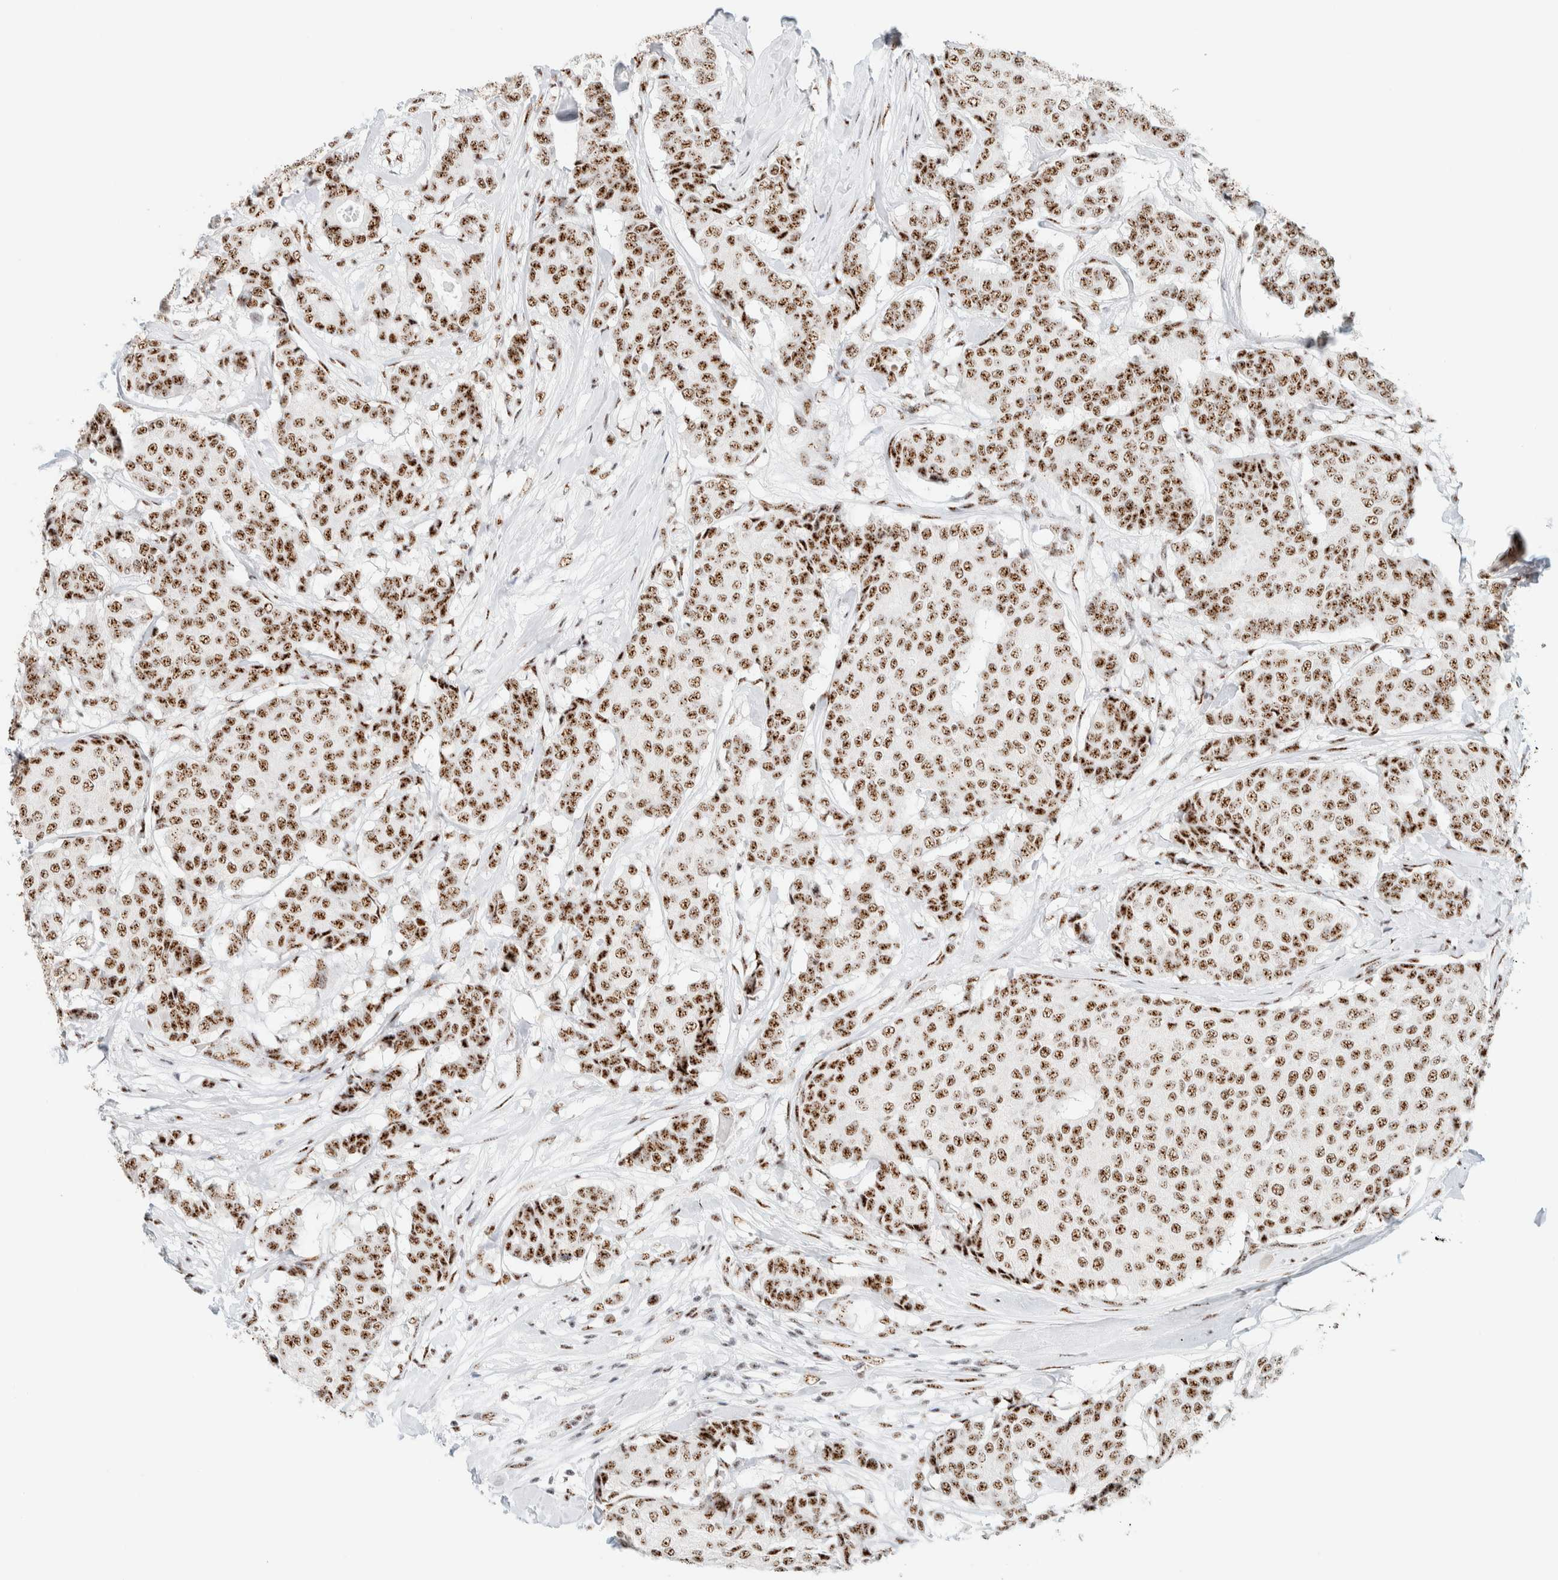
{"staining": {"intensity": "moderate", "quantity": ">75%", "location": "nuclear"}, "tissue": "breast cancer", "cell_type": "Tumor cells", "image_type": "cancer", "snomed": [{"axis": "morphology", "description": "Duct carcinoma"}, {"axis": "topography", "description": "Breast"}], "caption": "DAB immunohistochemical staining of human infiltrating ductal carcinoma (breast) shows moderate nuclear protein staining in approximately >75% of tumor cells.", "gene": "SON", "patient": {"sex": "female", "age": 75}}